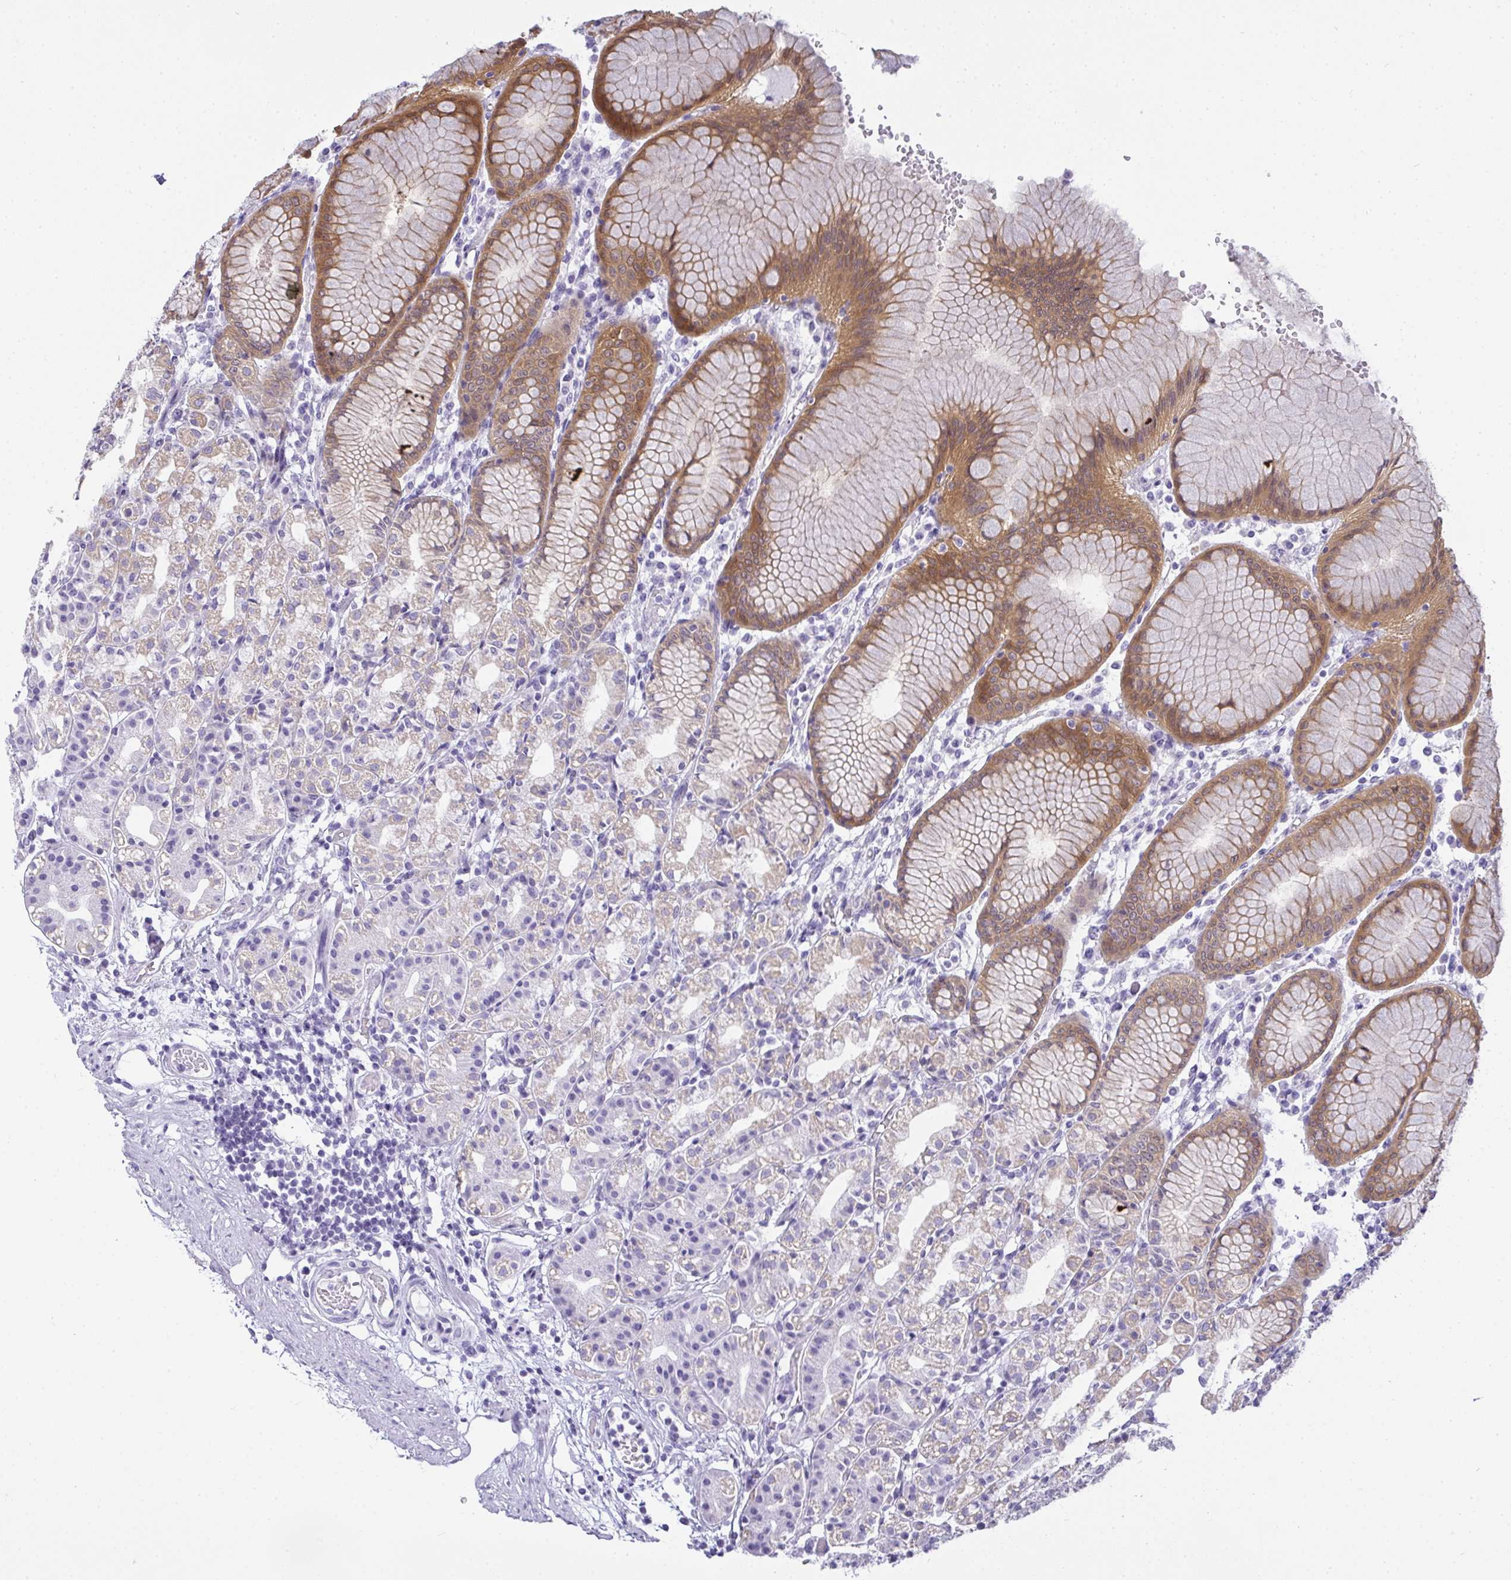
{"staining": {"intensity": "moderate", "quantity": "25%-75%", "location": "cytoplasmic/membranous"}, "tissue": "stomach", "cell_type": "Glandular cells", "image_type": "normal", "snomed": [{"axis": "morphology", "description": "Normal tissue, NOS"}, {"axis": "topography", "description": "Stomach"}], "caption": "Stomach stained with DAB (3,3'-diaminobenzidine) IHC demonstrates medium levels of moderate cytoplasmic/membranous positivity in about 25%-75% of glandular cells. Using DAB (brown) and hematoxylin (blue) stains, captured at high magnification using brightfield microscopy.", "gene": "GSDMB", "patient": {"sex": "female", "age": 57}}